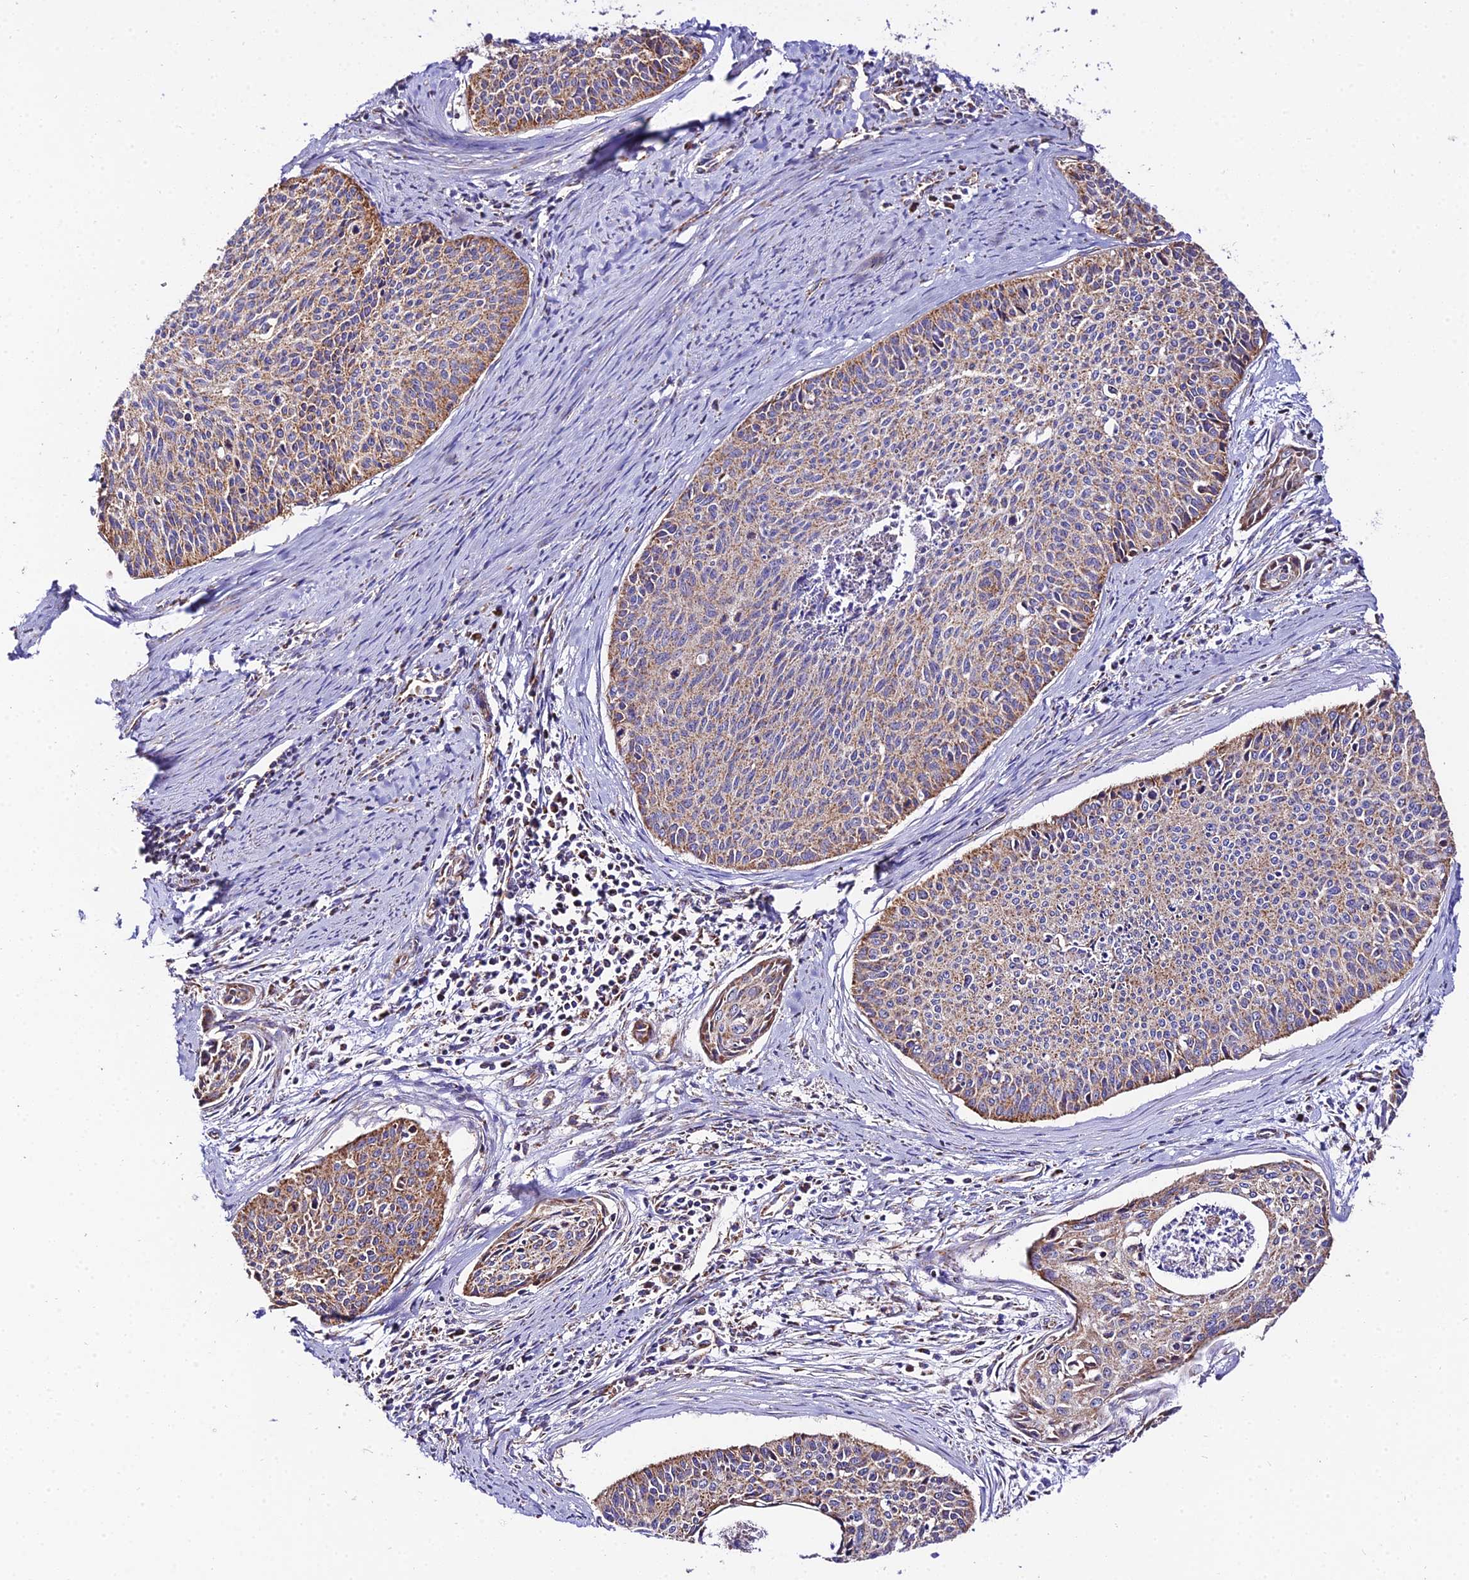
{"staining": {"intensity": "moderate", "quantity": ">75%", "location": "cytoplasmic/membranous"}, "tissue": "cervical cancer", "cell_type": "Tumor cells", "image_type": "cancer", "snomed": [{"axis": "morphology", "description": "Squamous cell carcinoma, NOS"}, {"axis": "topography", "description": "Cervix"}], "caption": "Immunohistochemical staining of human squamous cell carcinoma (cervical) exhibits moderate cytoplasmic/membranous protein positivity in about >75% of tumor cells.", "gene": "OCIAD1", "patient": {"sex": "female", "age": 55}}